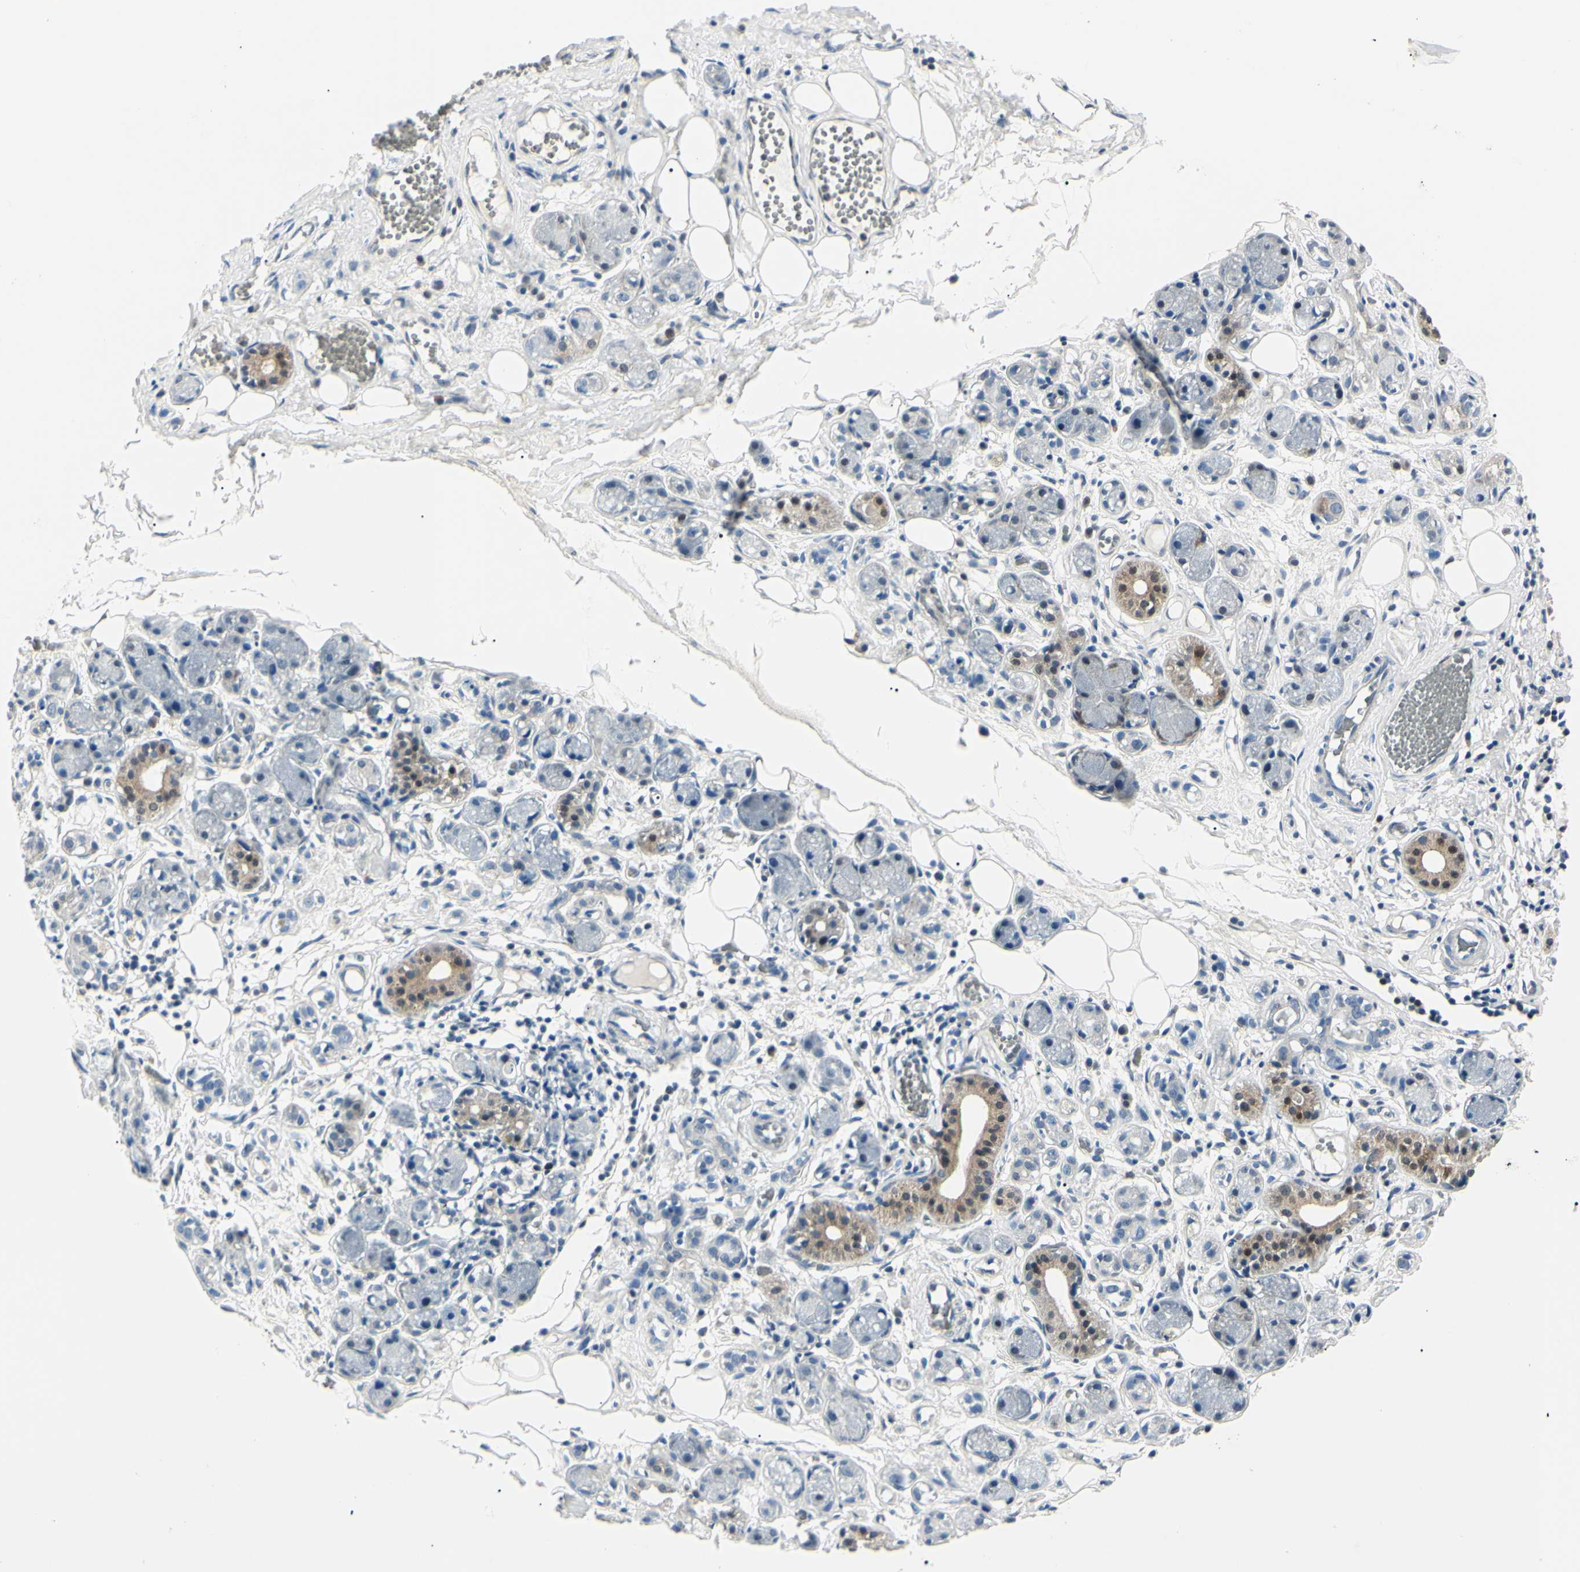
{"staining": {"intensity": "negative", "quantity": "none", "location": "none"}, "tissue": "adipose tissue", "cell_type": "Adipocytes", "image_type": "normal", "snomed": [{"axis": "morphology", "description": "Normal tissue, NOS"}, {"axis": "morphology", "description": "Inflammation, NOS"}, {"axis": "topography", "description": "Vascular tissue"}, {"axis": "topography", "description": "Salivary gland"}], "caption": "DAB immunohistochemical staining of benign adipose tissue demonstrates no significant staining in adipocytes.", "gene": "PGK1", "patient": {"sex": "female", "age": 75}}